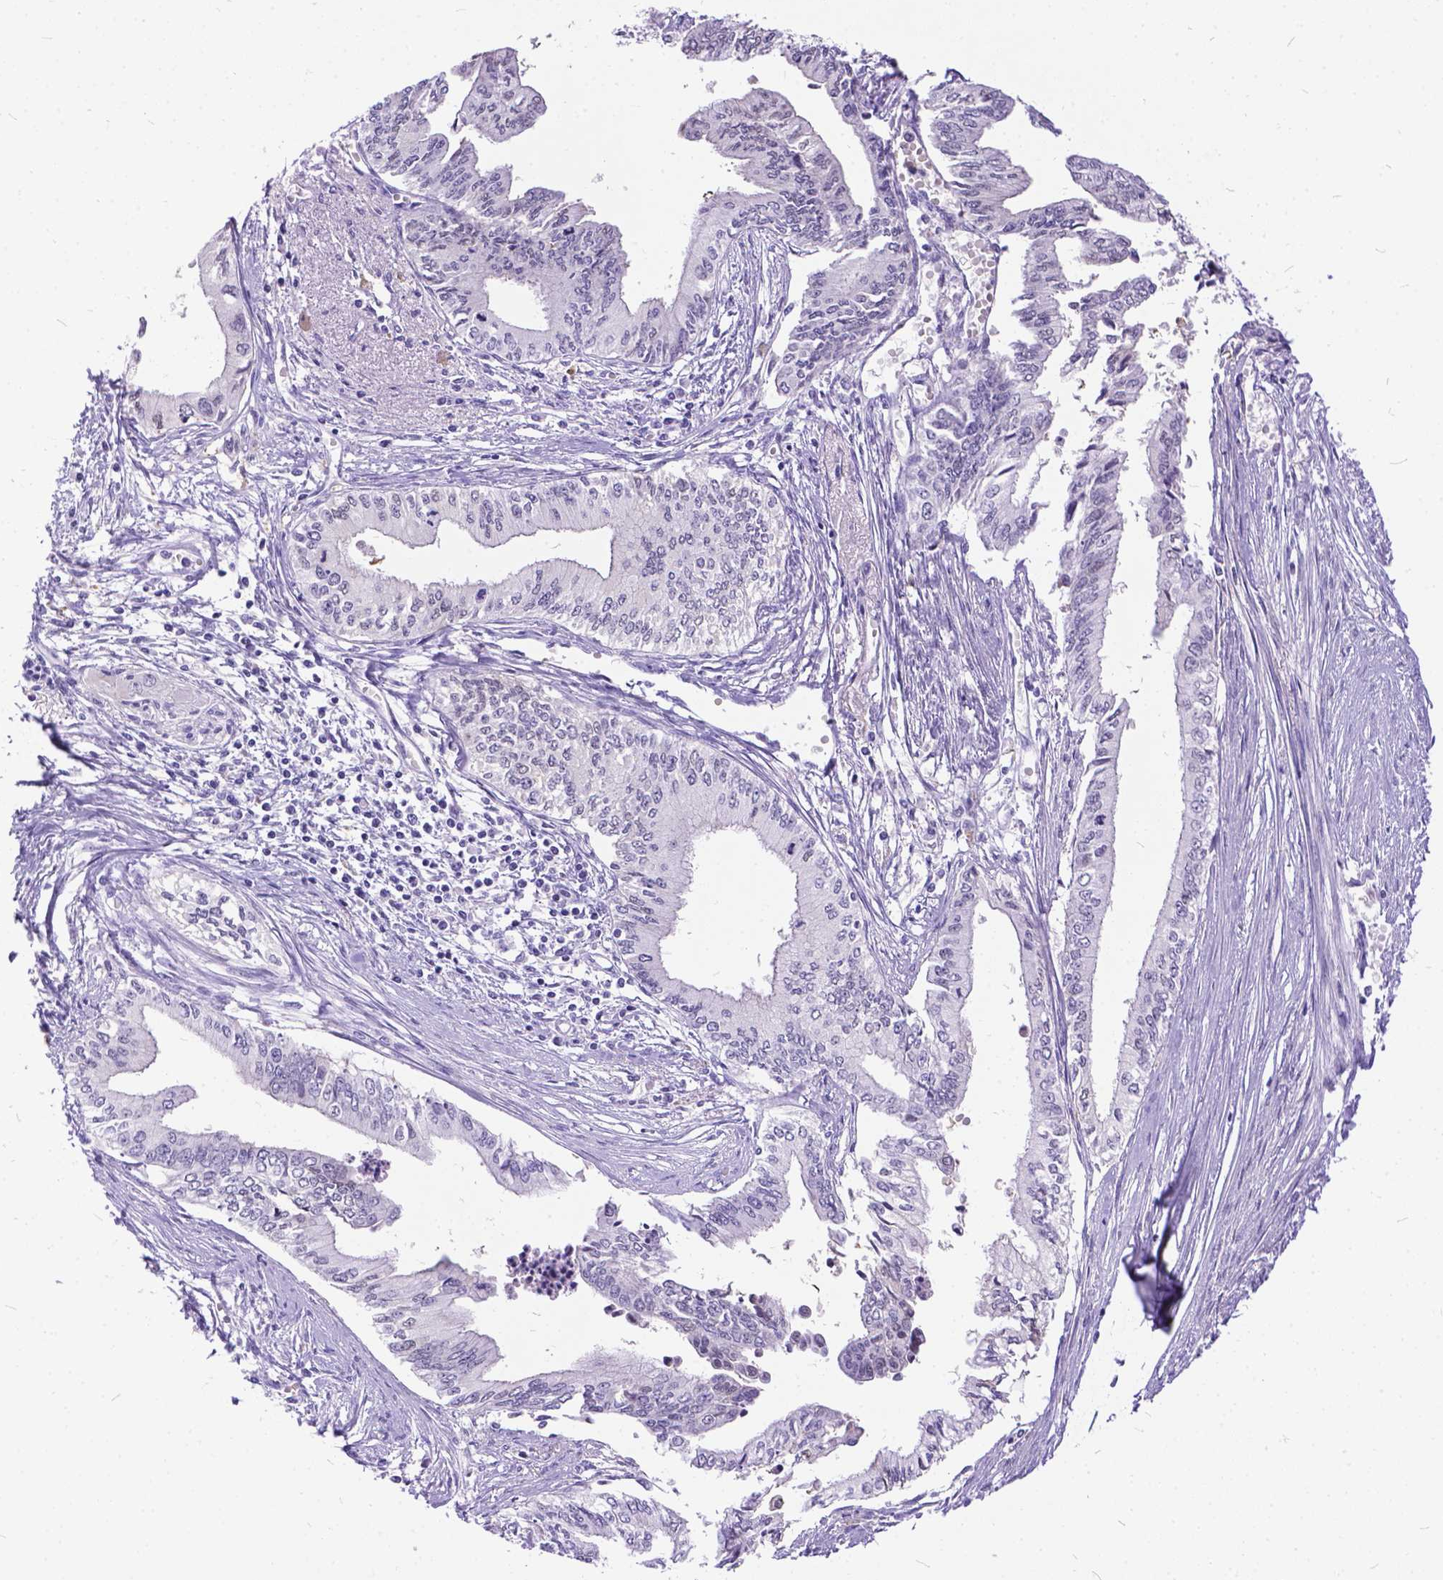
{"staining": {"intensity": "weak", "quantity": "<25%", "location": "cytoplasmic/membranous,nuclear"}, "tissue": "pancreatic cancer", "cell_type": "Tumor cells", "image_type": "cancer", "snomed": [{"axis": "morphology", "description": "Adenocarcinoma, NOS"}, {"axis": "topography", "description": "Pancreas"}], "caption": "High magnification brightfield microscopy of pancreatic cancer stained with DAB (brown) and counterstained with hematoxylin (blue): tumor cells show no significant positivity.", "gene": "TMEM169", "patient": {"sex": "female", "age": 61}}